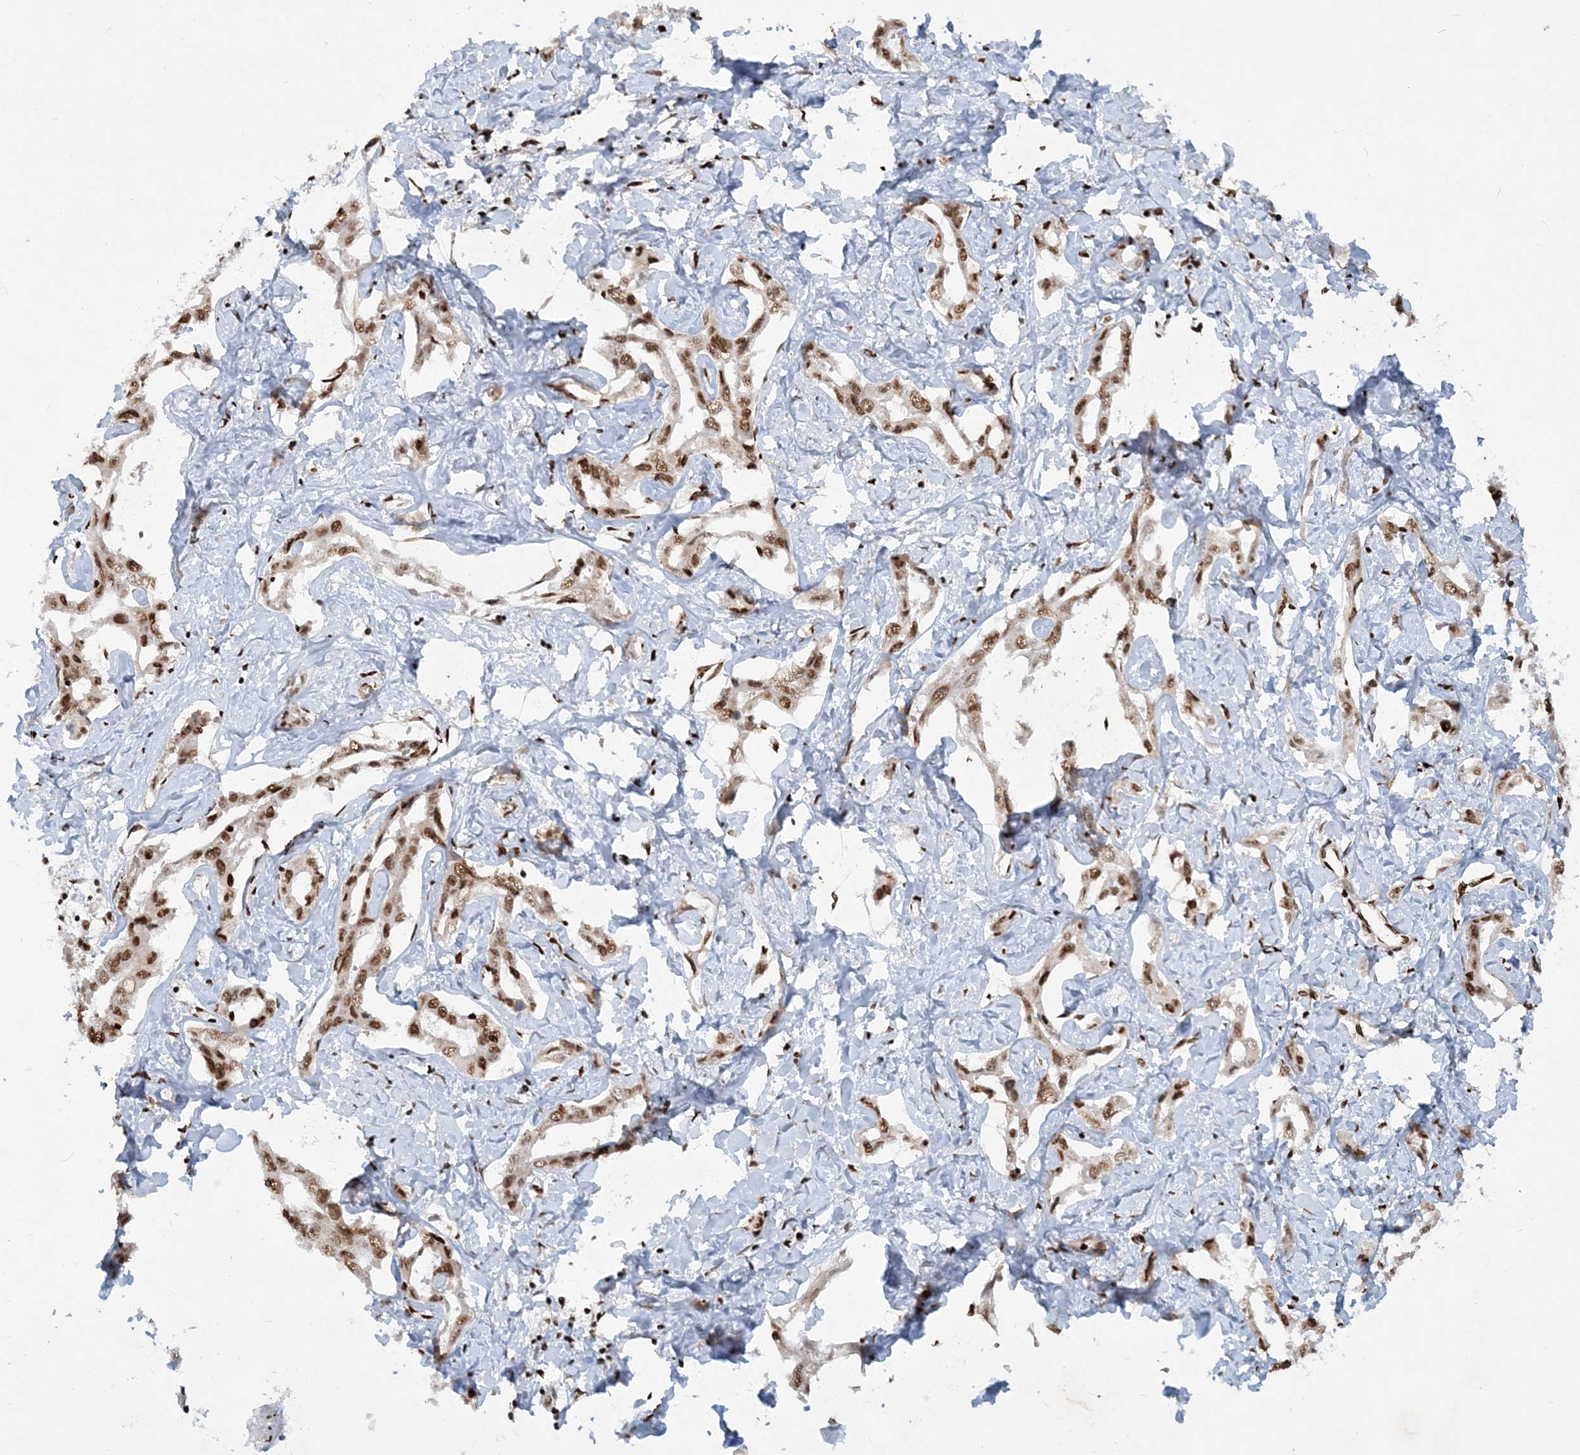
{"staining": {"intensity": "strong", "quantity": ">75%", "location": "nuclear"}, "tissue": "liver cancer", "cell_type": "Tumor cells", "image_type": "cancer", "snomed": [{"axis": "morphology", "description": "Cholangiocarcinoma"}, {"axis": "topography", "description": "Liver"}], "caption": "Protein staining demonstrates strong nuclear positivity in about >75% of tumor cells in liver cholangiocarcinoma. The staining is performed using DAB (3,3'-diaminobenzidine) brown chromogen to label protein expression. The nuclei are counter-stained blue using hematoxylin.", "gene": "DELE1", "patient": {"sex": "male", "age": 59}}